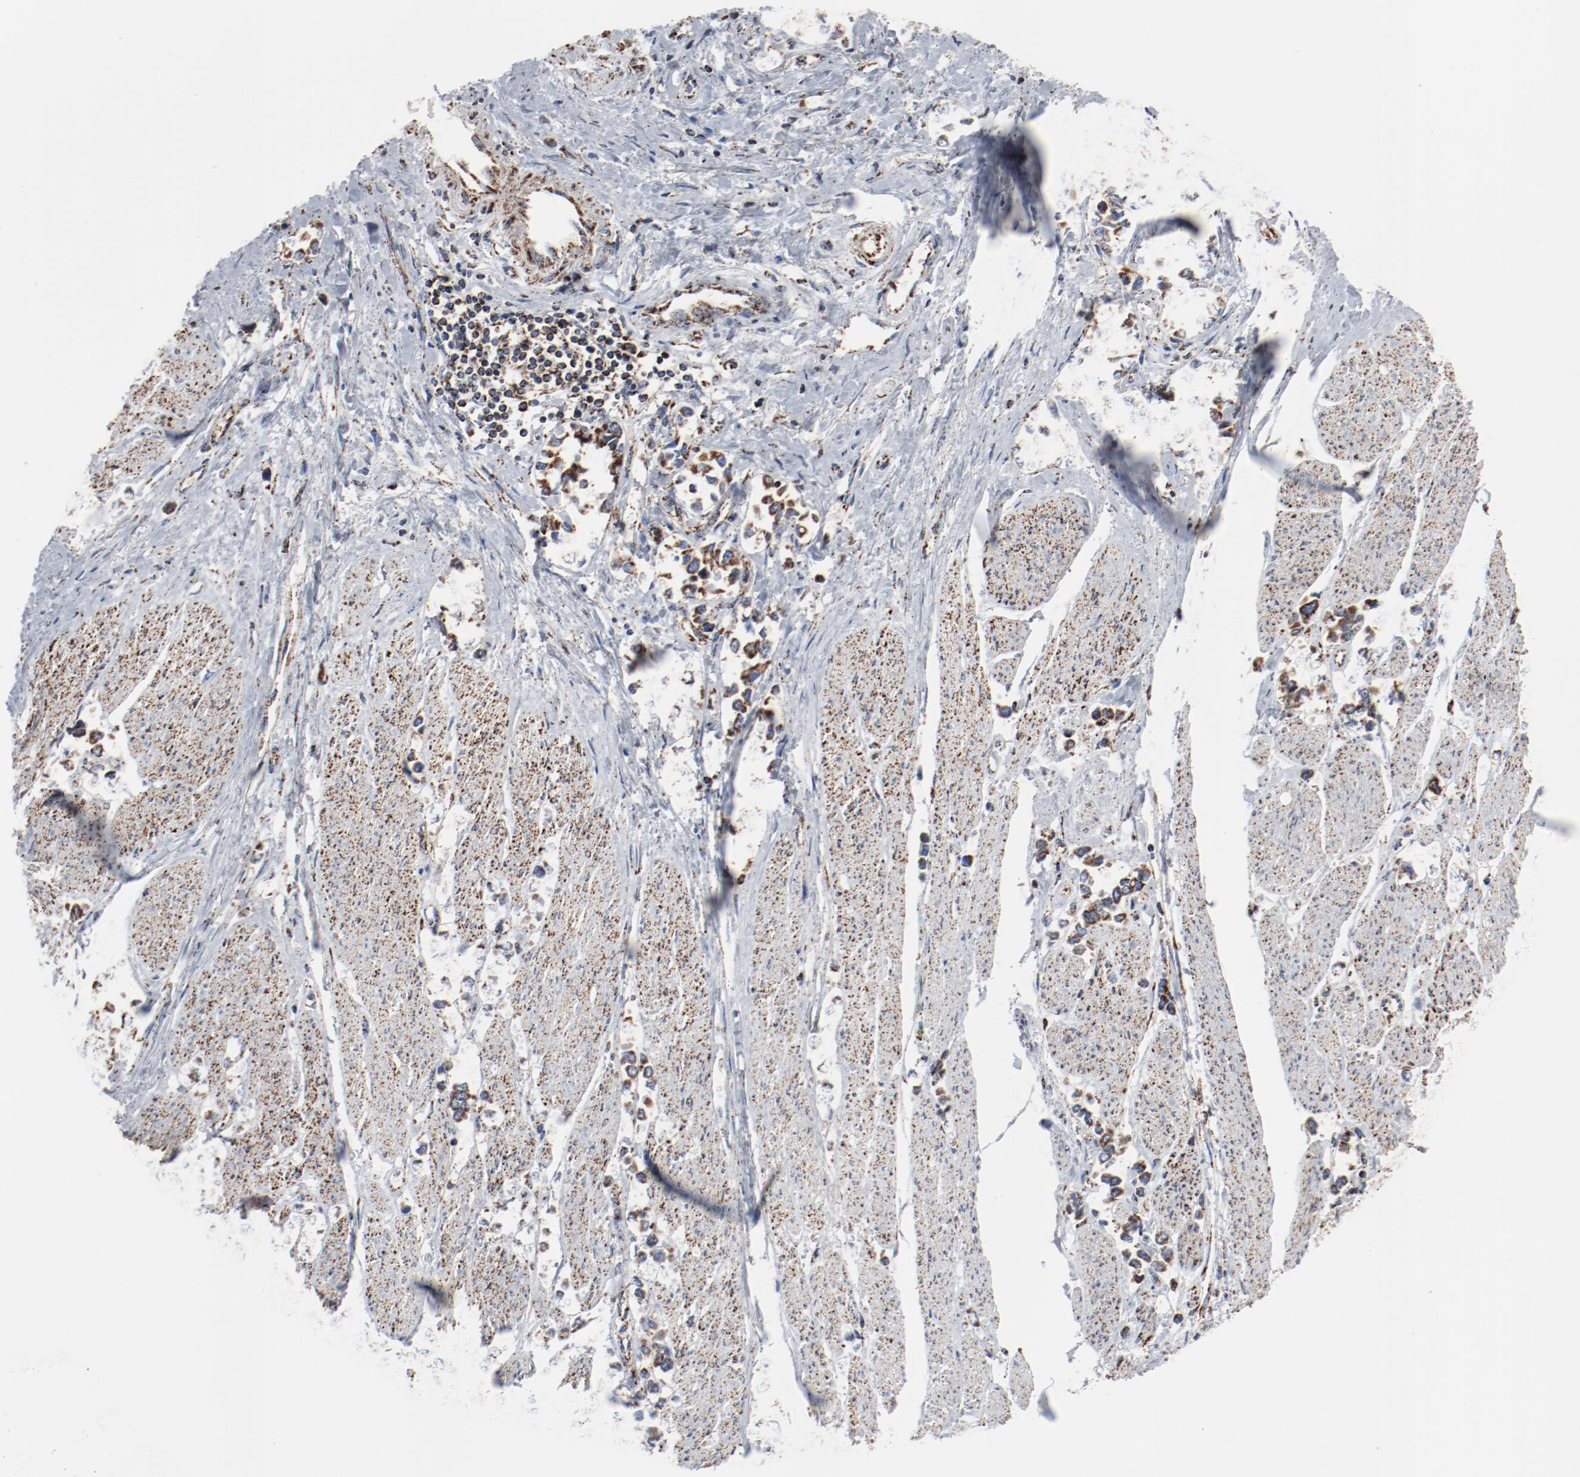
{"staining": {"intensity": "moderate", "quantity": ">75%", "location": "cytoplasmic/membranous"}, "tissue": "stomach cancer", "cell_type": "Tumor cells", "image_type": "cancer", "snomed": [{"axis": "morphology", "description": "Adenocarcinoma, NOS"}, {"axis": "topography", "description": "Stomach, upper"}], "caption": "This is an image of immunohistochemistry staining of stomach cancer (adenocarcinoma), which shows moderate expression in the cytoplasmic/membranous of tumor cells.", "gene": "NDUFB8", "patient": {"sex": "male", "age": 76}}